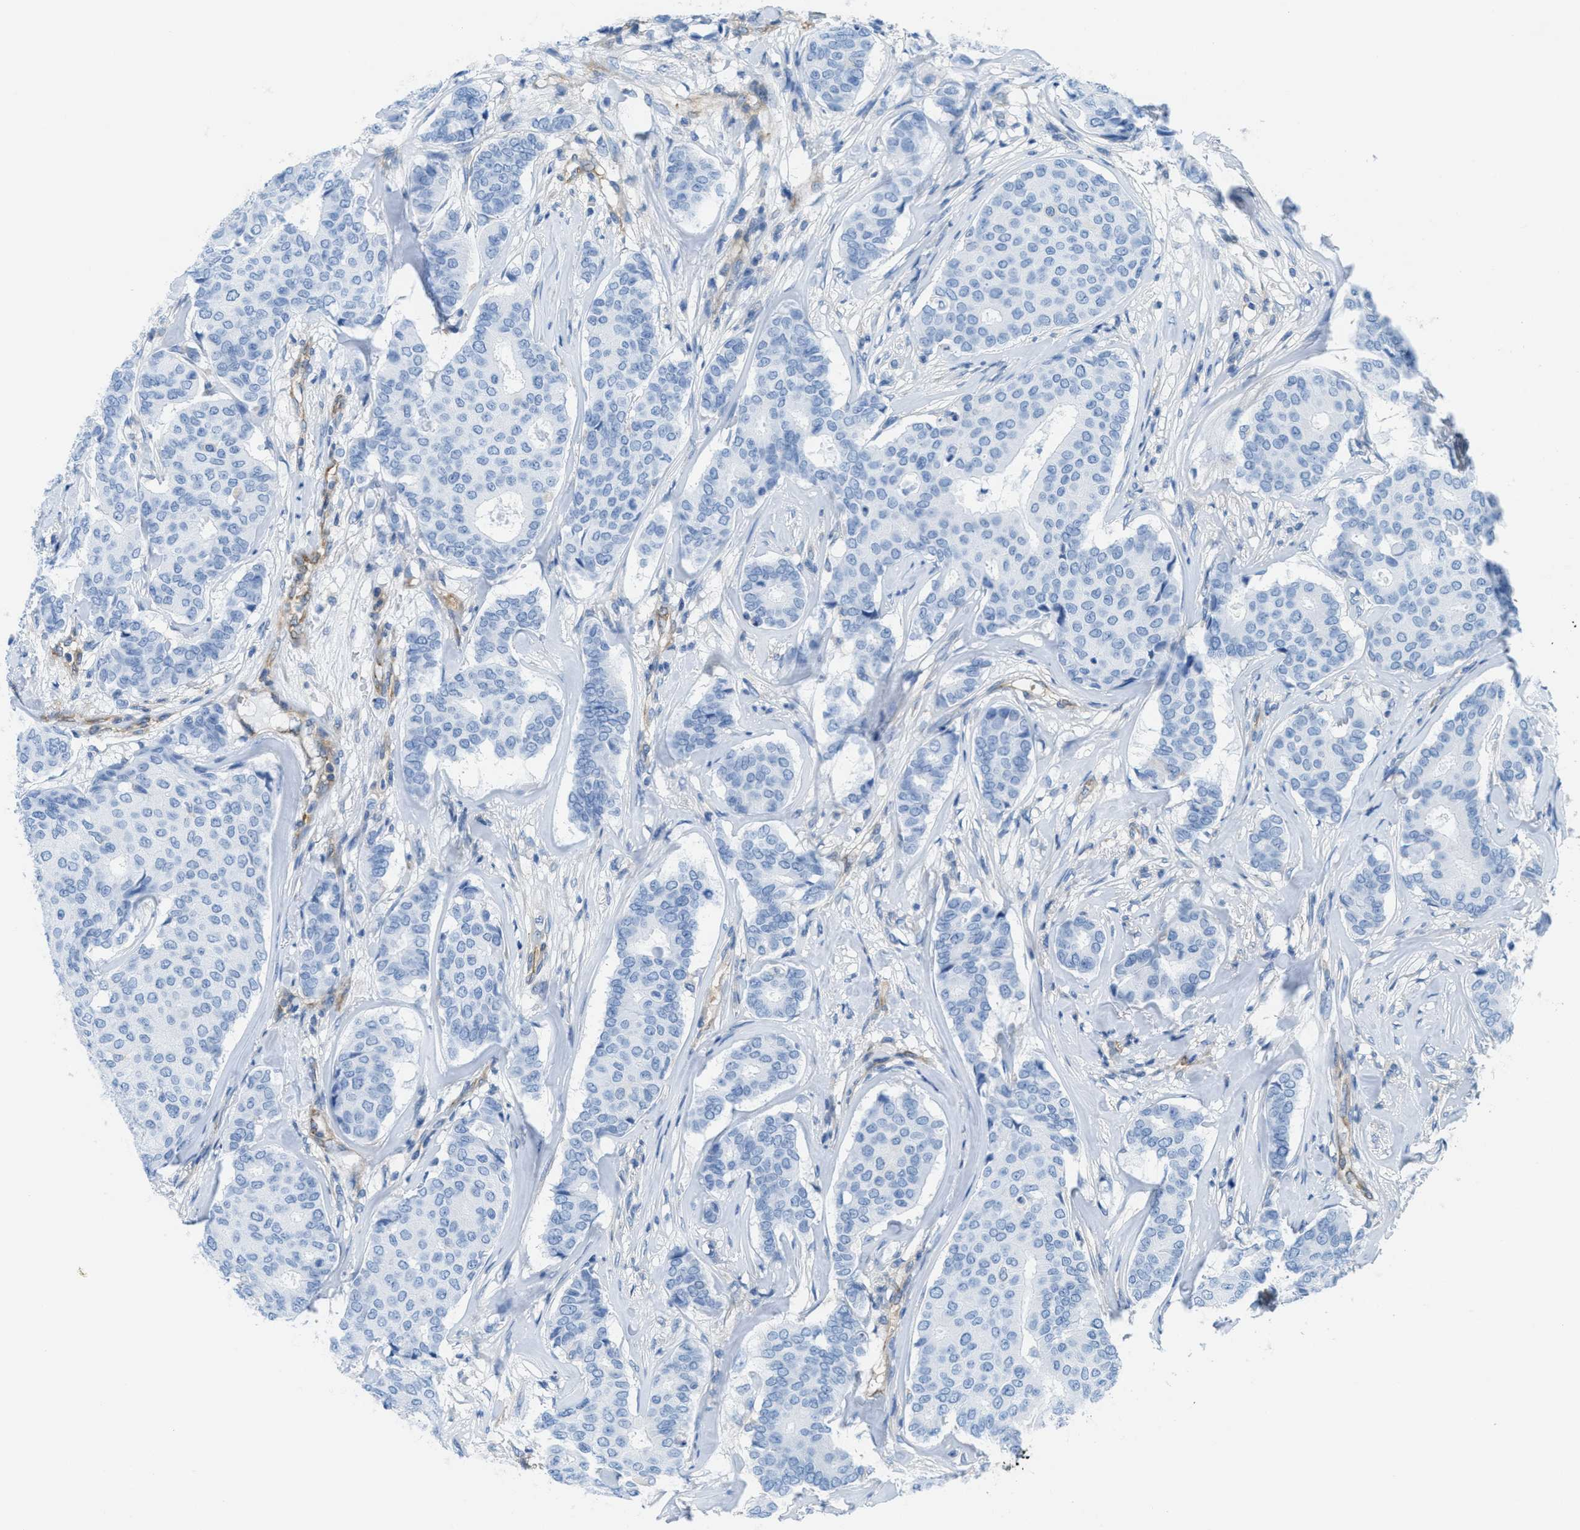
{"staining": {"intensity": "negative", "quantity": "none", "location": "none"}, "tissue": "breast cancer", "cell_type": "Tumor cells", "image_type": "cancer", "snomed": [{"axis": "morphology", "description": "Normal tissue, NOS"}, {"axis": "morphology", "description": "Duct carcinoma"}, {"axis": "topography", "description": "Breast"}], "caption": "The immunohistochemistry (IHC) micrograph has no significant staining in tumor cells of breast cancer (invasive ductal carcinoma) tissue. (IHC, brightfield microscopy, high magnification).", "gene": "MAPRE2", "patient": {"sex": "female", "age": 49}}